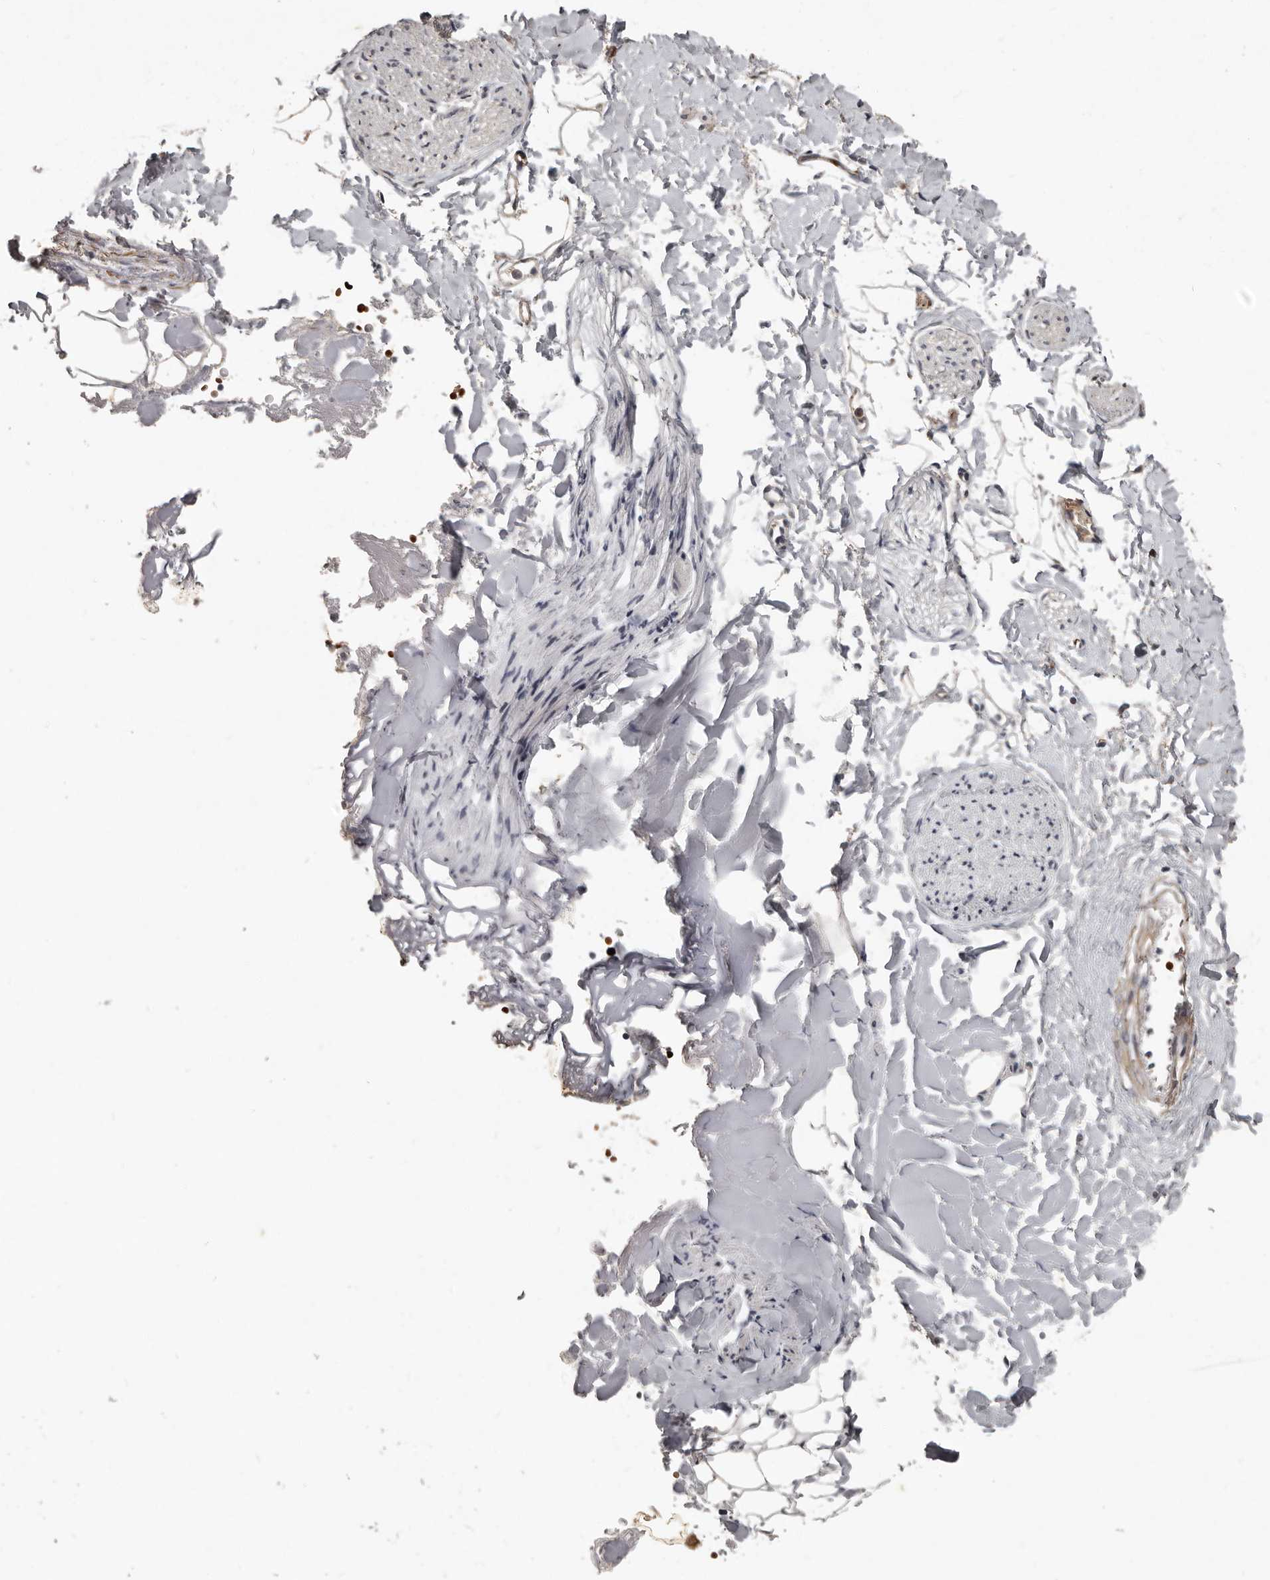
{"staining": {"intensity": "moderate", "quantity": "<25%", "location": "cytoplasmic/membranous"}, "tissue": "adipose tissue", "cell_type": "Adipocytes", "image_type": "normal", "snomed": [{"axis": "morphology", "description": "Normal tissue, NOS"}, {"axis": "morphology", "description": "Adenocarcinoma, NOS"}, {"axis": "topography", "description": "Smooth muscle"}, {"axis": "topography", "description": "Colon"}], "caption": "The histopathology image shows staining of normal adipose tissue, revealing moderate cytoplasmic/membranous protein staining (brown color) within adipocytes. (DAB IHC, brown staining for protein, blue staining for nuclei).", "gene": "FBXO31", "patient": {"sex": "male", "age": 14}}